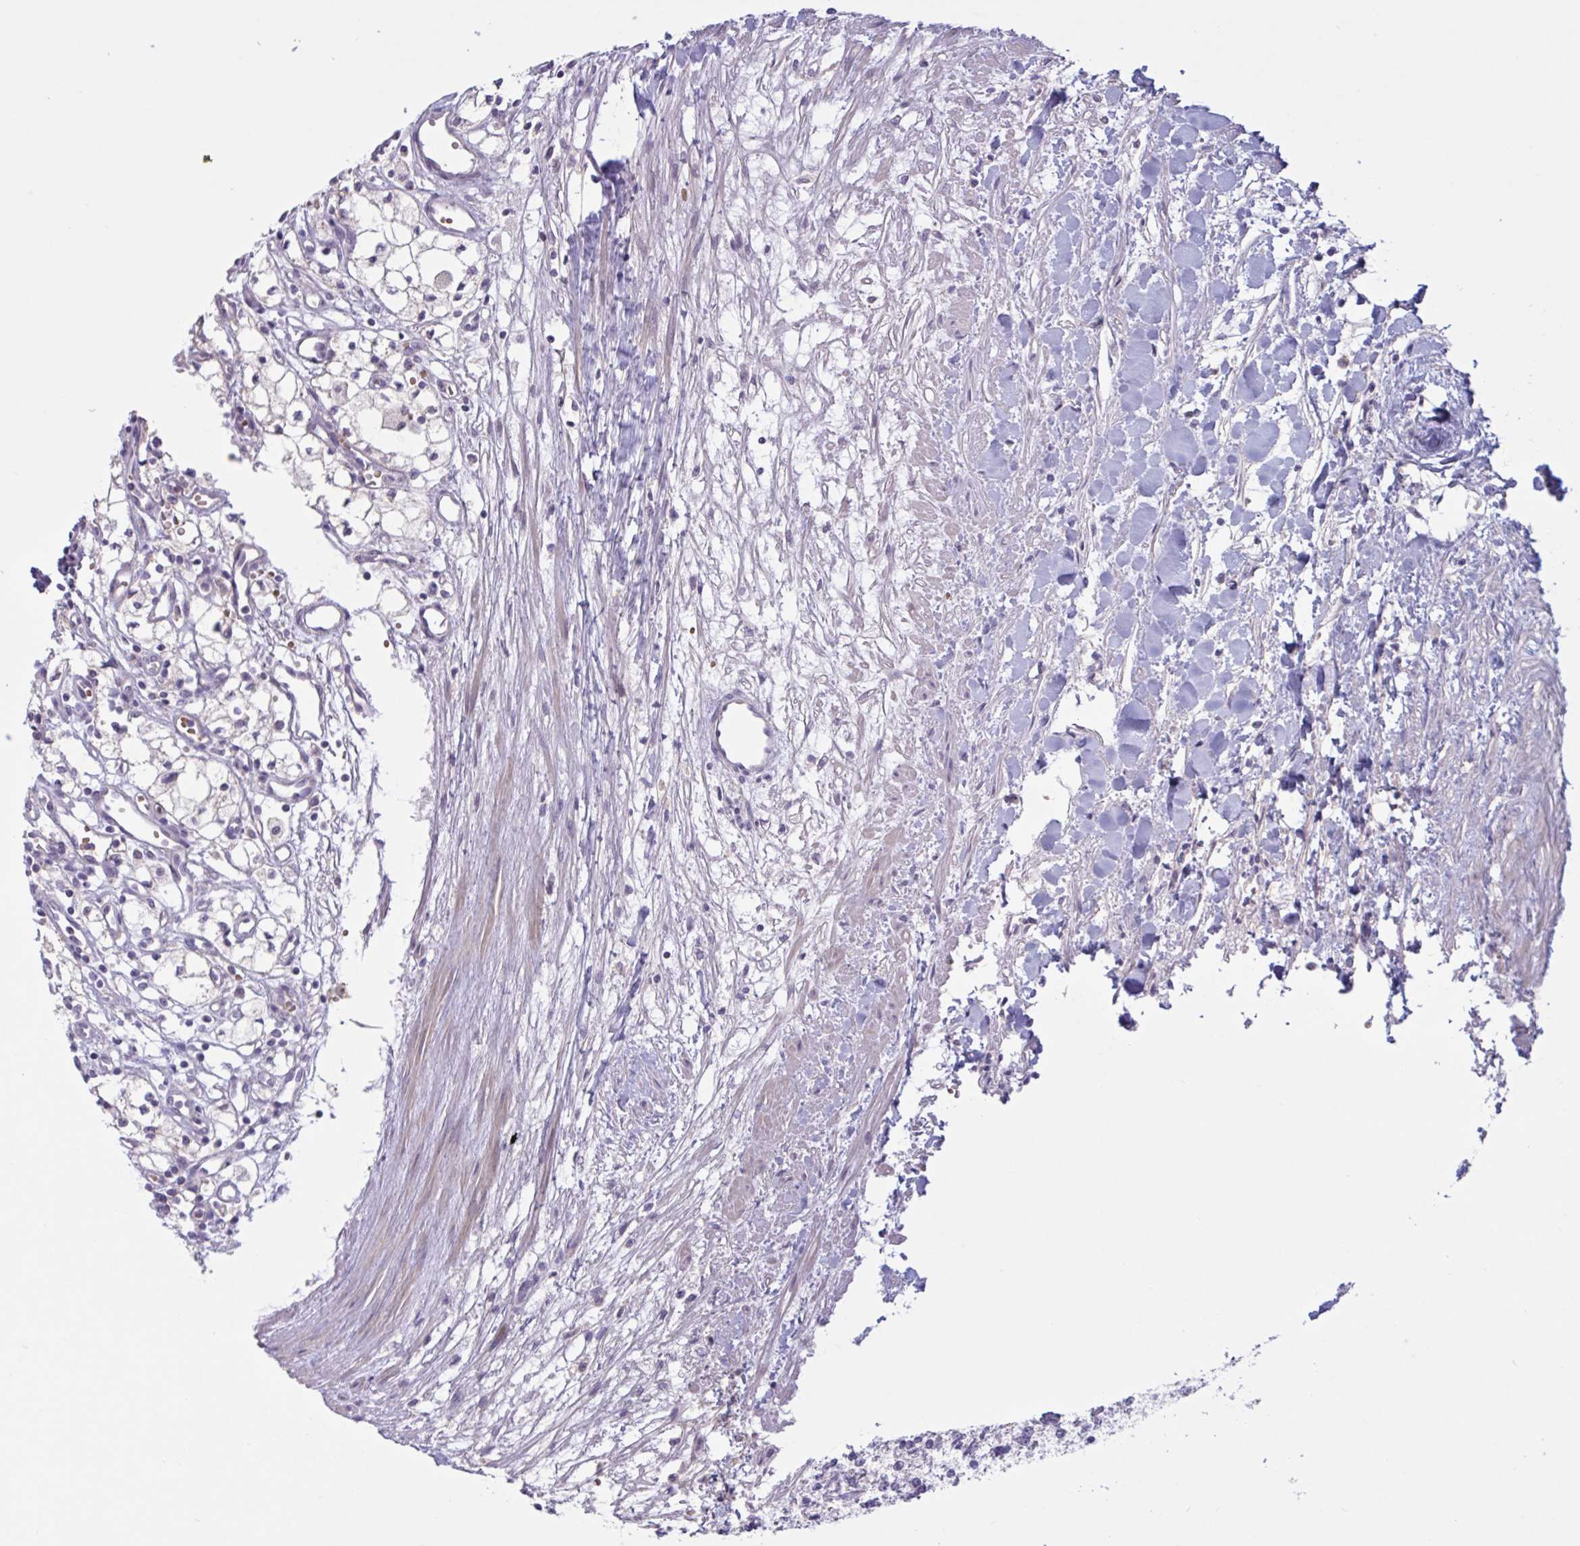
{"staining": {"intensity": "negative", "quantity": "none", "location": "none"}, "tissue": "renal cancer", "cell_type": "Tumor cells", "image_type": "cancer", "snomed": [{"axis": "morphology", "description": "Adenocarcinoma, NOS"}, {"axis": "topography", "description": "Kidney"}], "caption": "Immunohistochemistry (IHC) image of human renal cancer stained for a protein (brown), which exhibits no positivity in tumor cells.", "gene": "RFPL4B", "patient": {"sex": "male", "age": 59}}